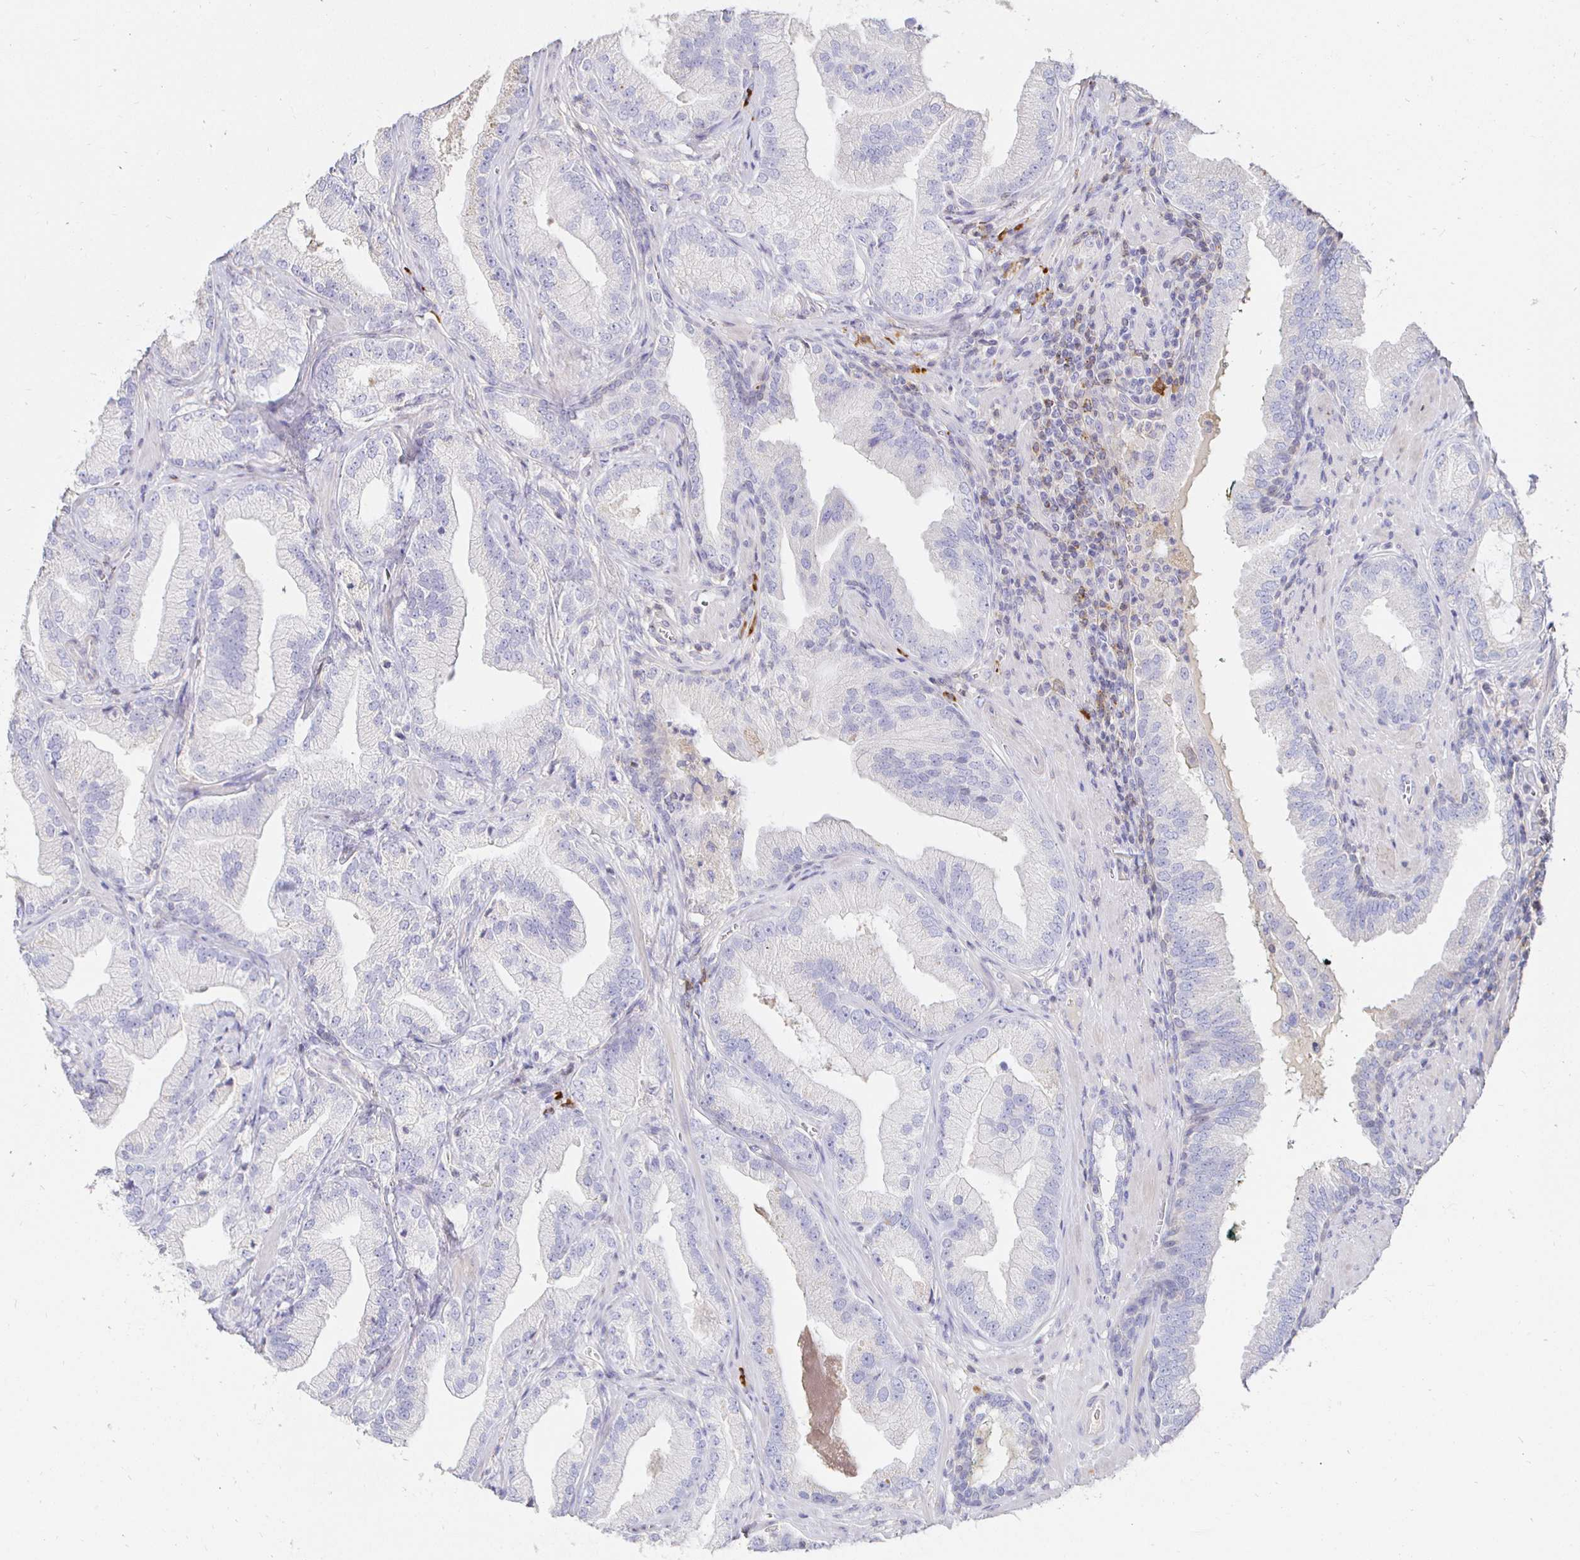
{"staining": {"intensity": "negative", "quantity": "none", "location": "none"}, "tissue": "prostate cancer", "cell_type": "Tumor cells", "image_type": "cancer", "snomed": [{"axis": "morphology", "description": "Adenocarcinoma, Low grade"}, {"axis": "topography", "description": "Prostate"}], "caption": "Tumor cells are negative for brown protein staining in prostate cancer (adenocarcinoma (low-grade)). (DAB (3,3'-diaminobenzidine) immunohistochemistry (IHC) with hematoxylin counter stain).", "gene": "CXCR3", "patient": {"sex": "male", "age": 62}}